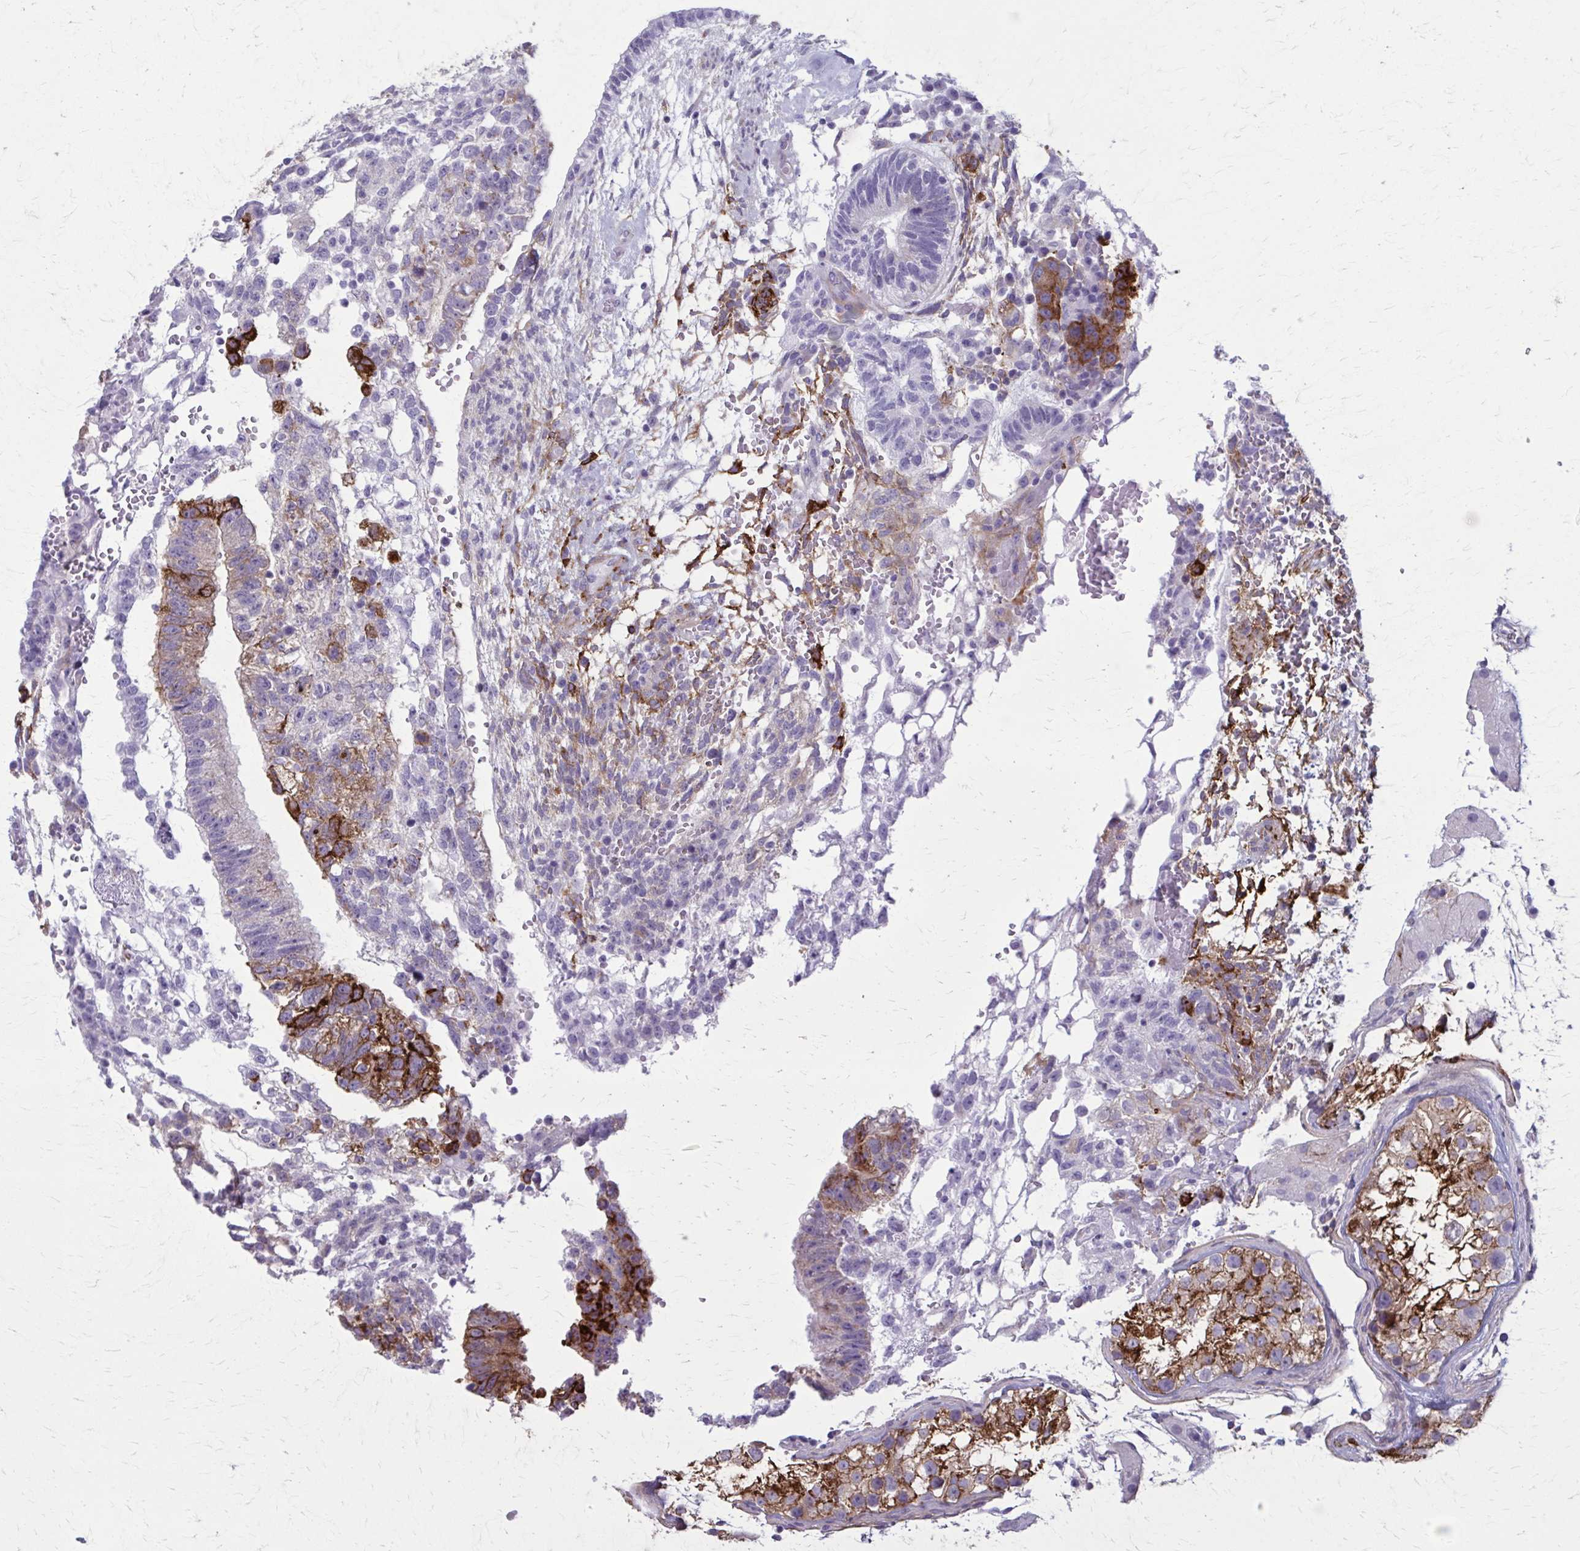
{"staining": {"intensity": "strong", "quantity": "<25%", "location": "cytoplasmic/membranous"}, "tissue": "testis cancer", "cell_type": "Tumor cells", "image_type": "cancer", "snomed": [{"axis": "morphology", "description": "Normal tissue, NOS"}, {"axis": "morphology", "description": "Carcinoma, Embryonal, NOS"}, {"axis": "topography", "description": "Testis"}], "caption": "Protein staining of testis cancer tissue reveals strong cytoplasmic/membranous expression in approximately <25% of tumor cells.", "gene": "AKAP12", "patient": {"sex": "male", "age": 32}}